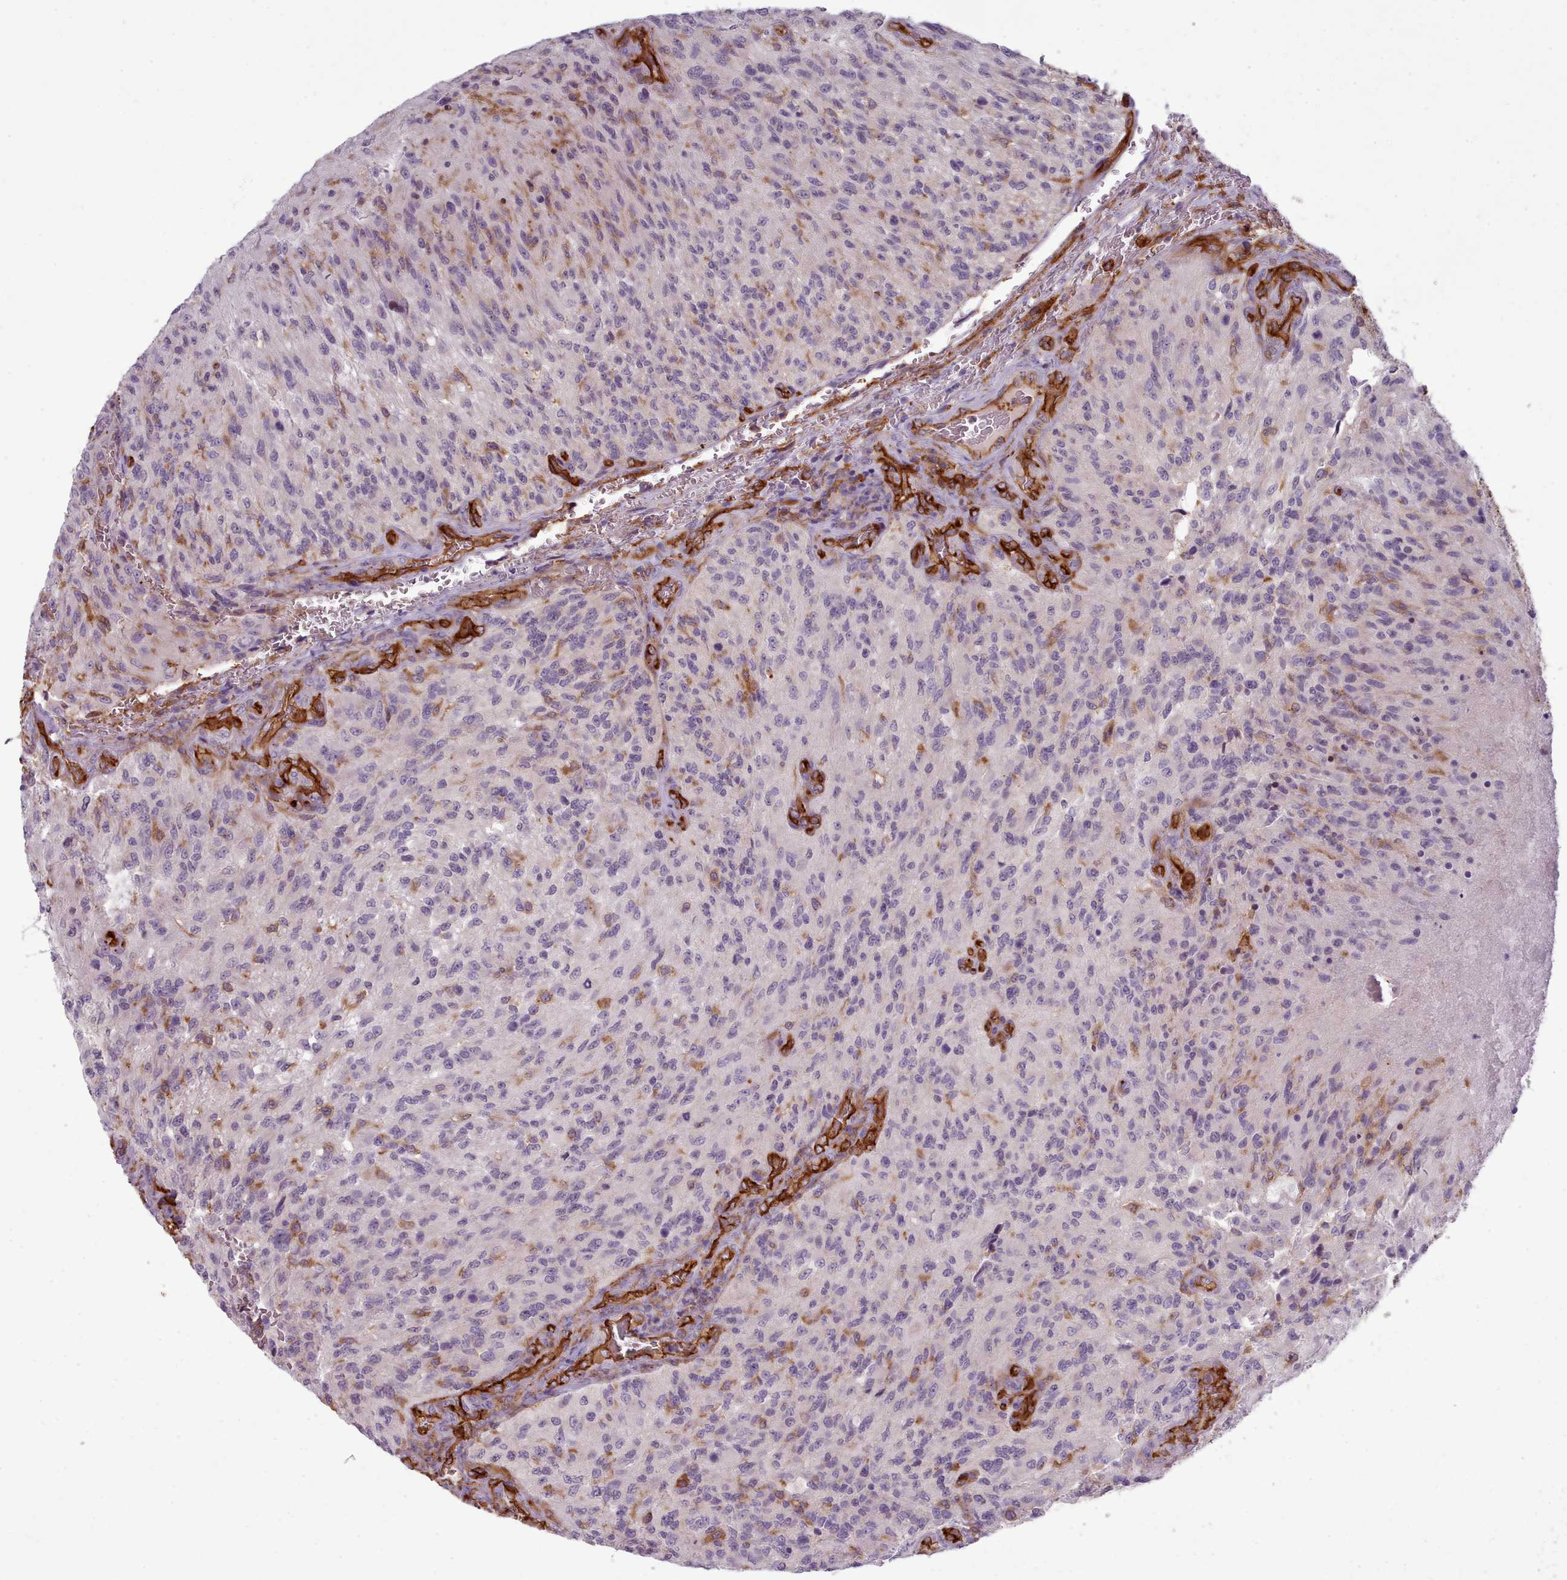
{"staining": {"intensity": "negative", "quantity": "none", "location": "none"}, "tissue": "glioma", "cell_type": "Tumor cells", "image_type": "cancer", "snomed": [{"axis": "morphology", "description": "Normal tissue, NOS"}, {"axis": "morphology", "description": "Glioma, malignant, High grade"}, {"axis": "topography", "description": "Cerebral cortex"}], "caption": "Immunohistochemistry photomicrograph of human malignant glioma (high-grade) stained for a protein (brown), which reveals no positivity in tumor cells.", "gene": "CD300LF", "patient": {"sex": "male", "age": 56}}